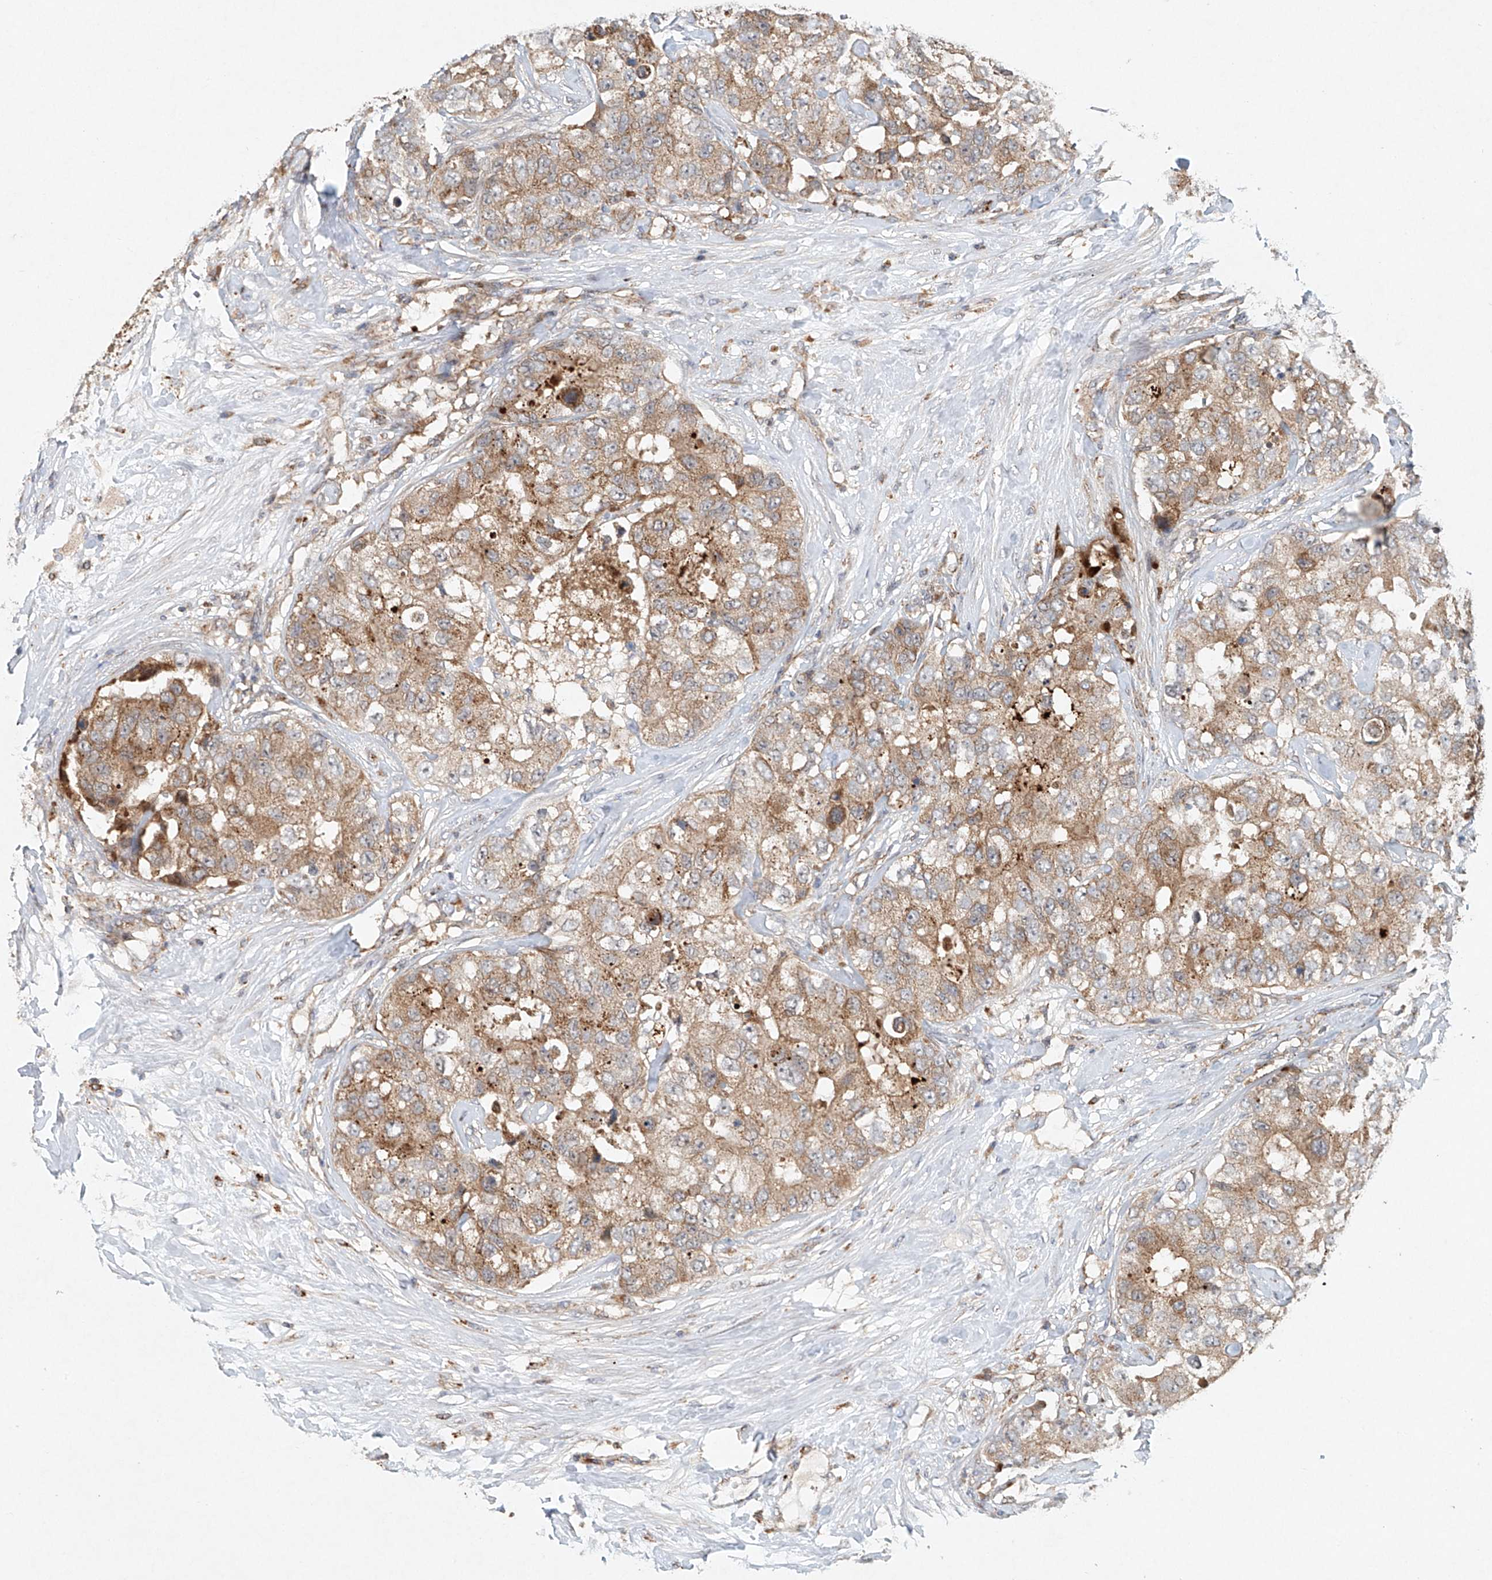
{"staining": {"intensity": "moderate", "quantity": ">75%", "location": "cytoplasmic/membranous"}, "tissue": "breast cancer", "cell_type": "Tumor cells", "image_type": "cancer", "snomed": [{"axis": "morphology", "description": "Duct carcinoma"}, {"axis": "topography", "description": "Breast"}], "caption": "A histopathology image showing moderate cytoplasmic/membranous staining in approximately >75% of tumor cells in breast intraductal carcinoma, as visualized by brown immunohistochemical staining.", "gene": "DCAF11", "patient": {"sex": "female", "age": 62}}